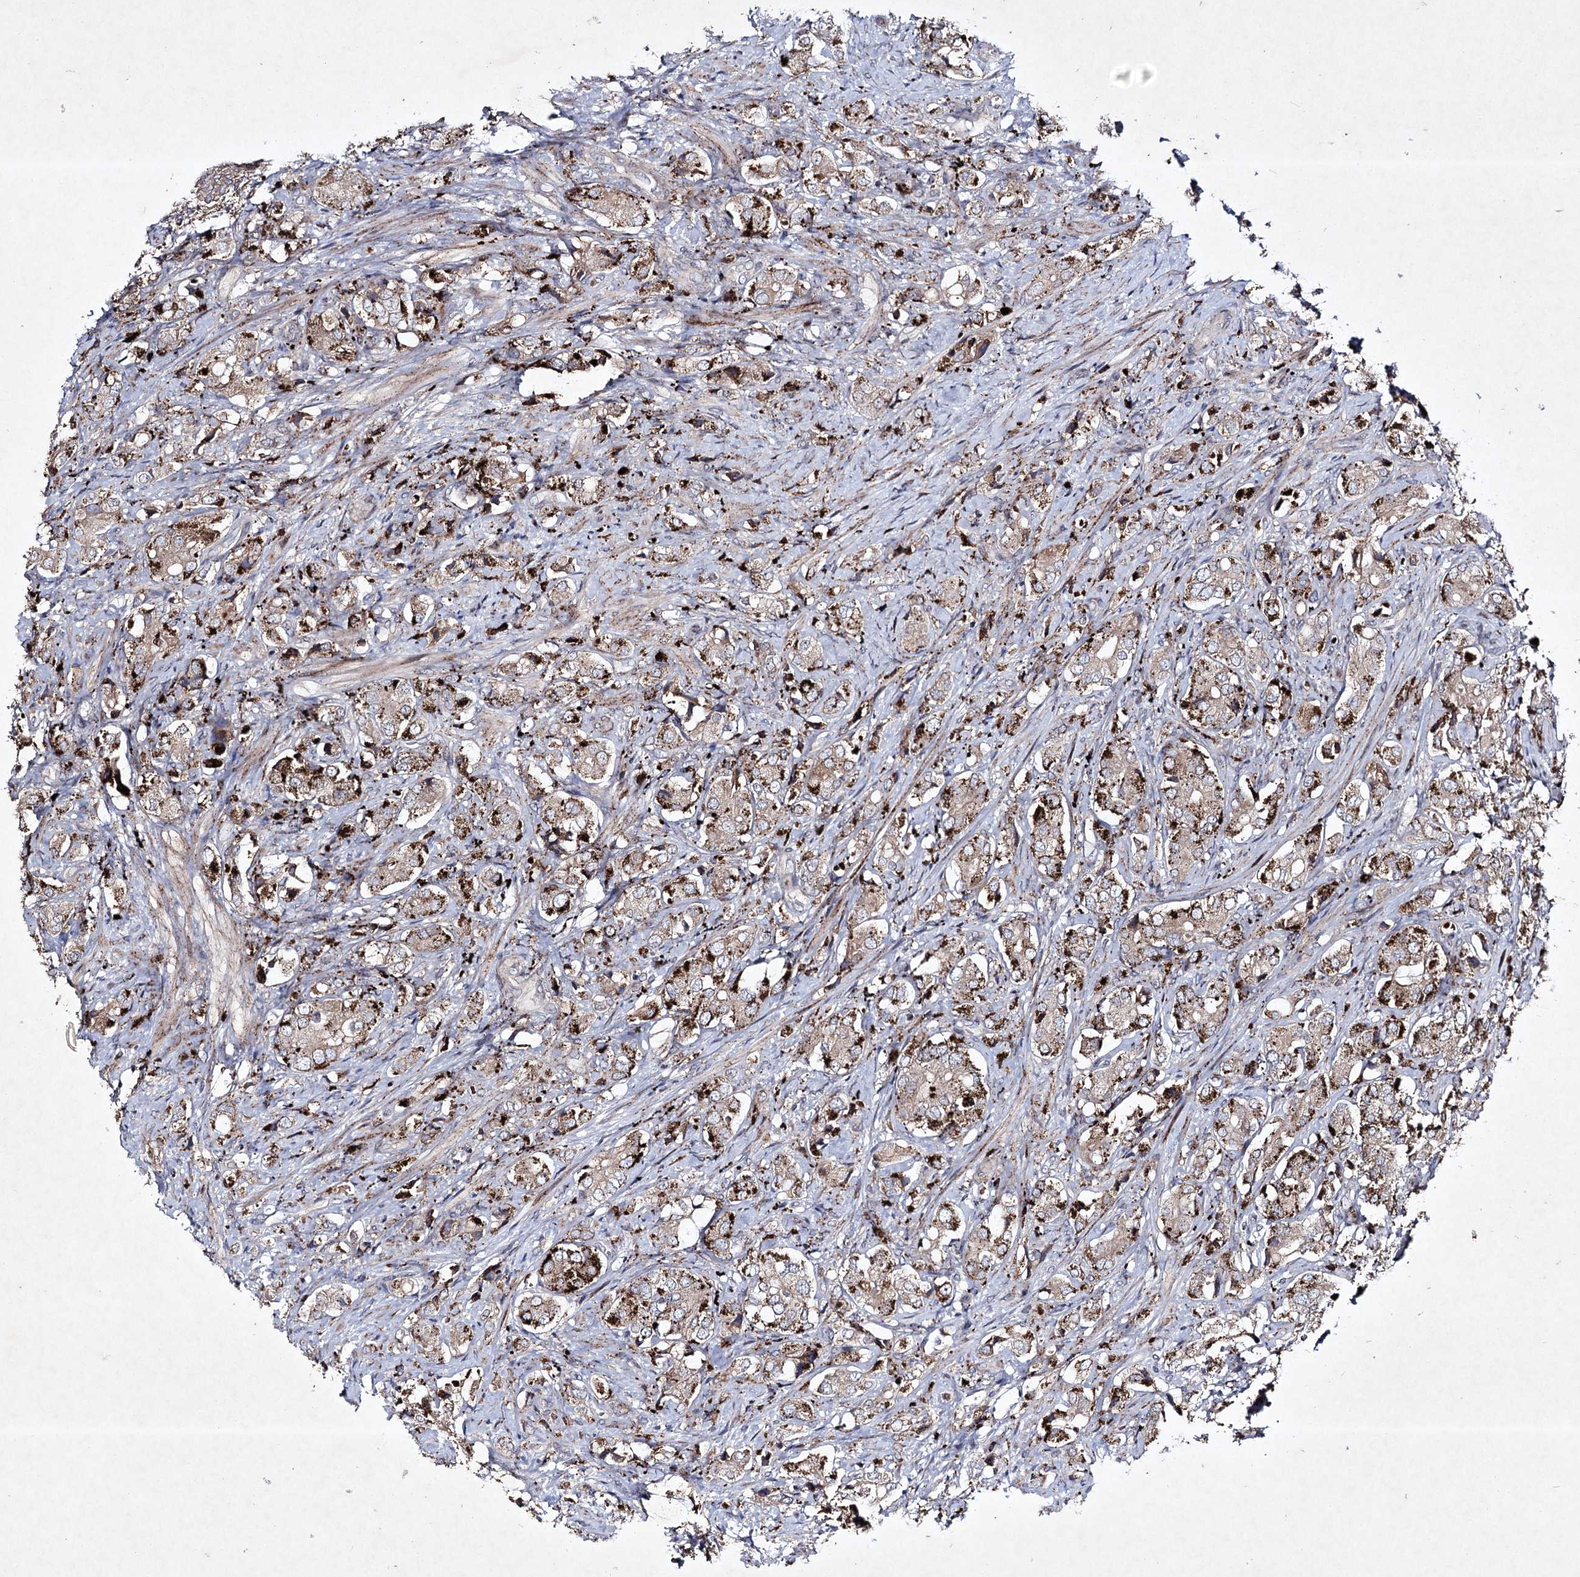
{"staining": {"intensity": "moderate", "quantity": ">75%", "location": "cytoplasmic/membranous"}, "tissue": "prostate cancer", "cell_type": "Tumor cells", "image_type": "cancer", "snomed": [{"axis": "morphology", "description": "Adenocarcinoma, High grade"}, {"axis": "topography", "description": "Prostate"}], "caption": "Human prostate cancer (high-grade adenocarcinoma) stained for a protein (brown) demonstrates moderate cytoplasmic/membranous positive expression in approximately >75% of tumor cells.", "gene": "ALG9", "patient": {"sex": "male", "age": 65}}